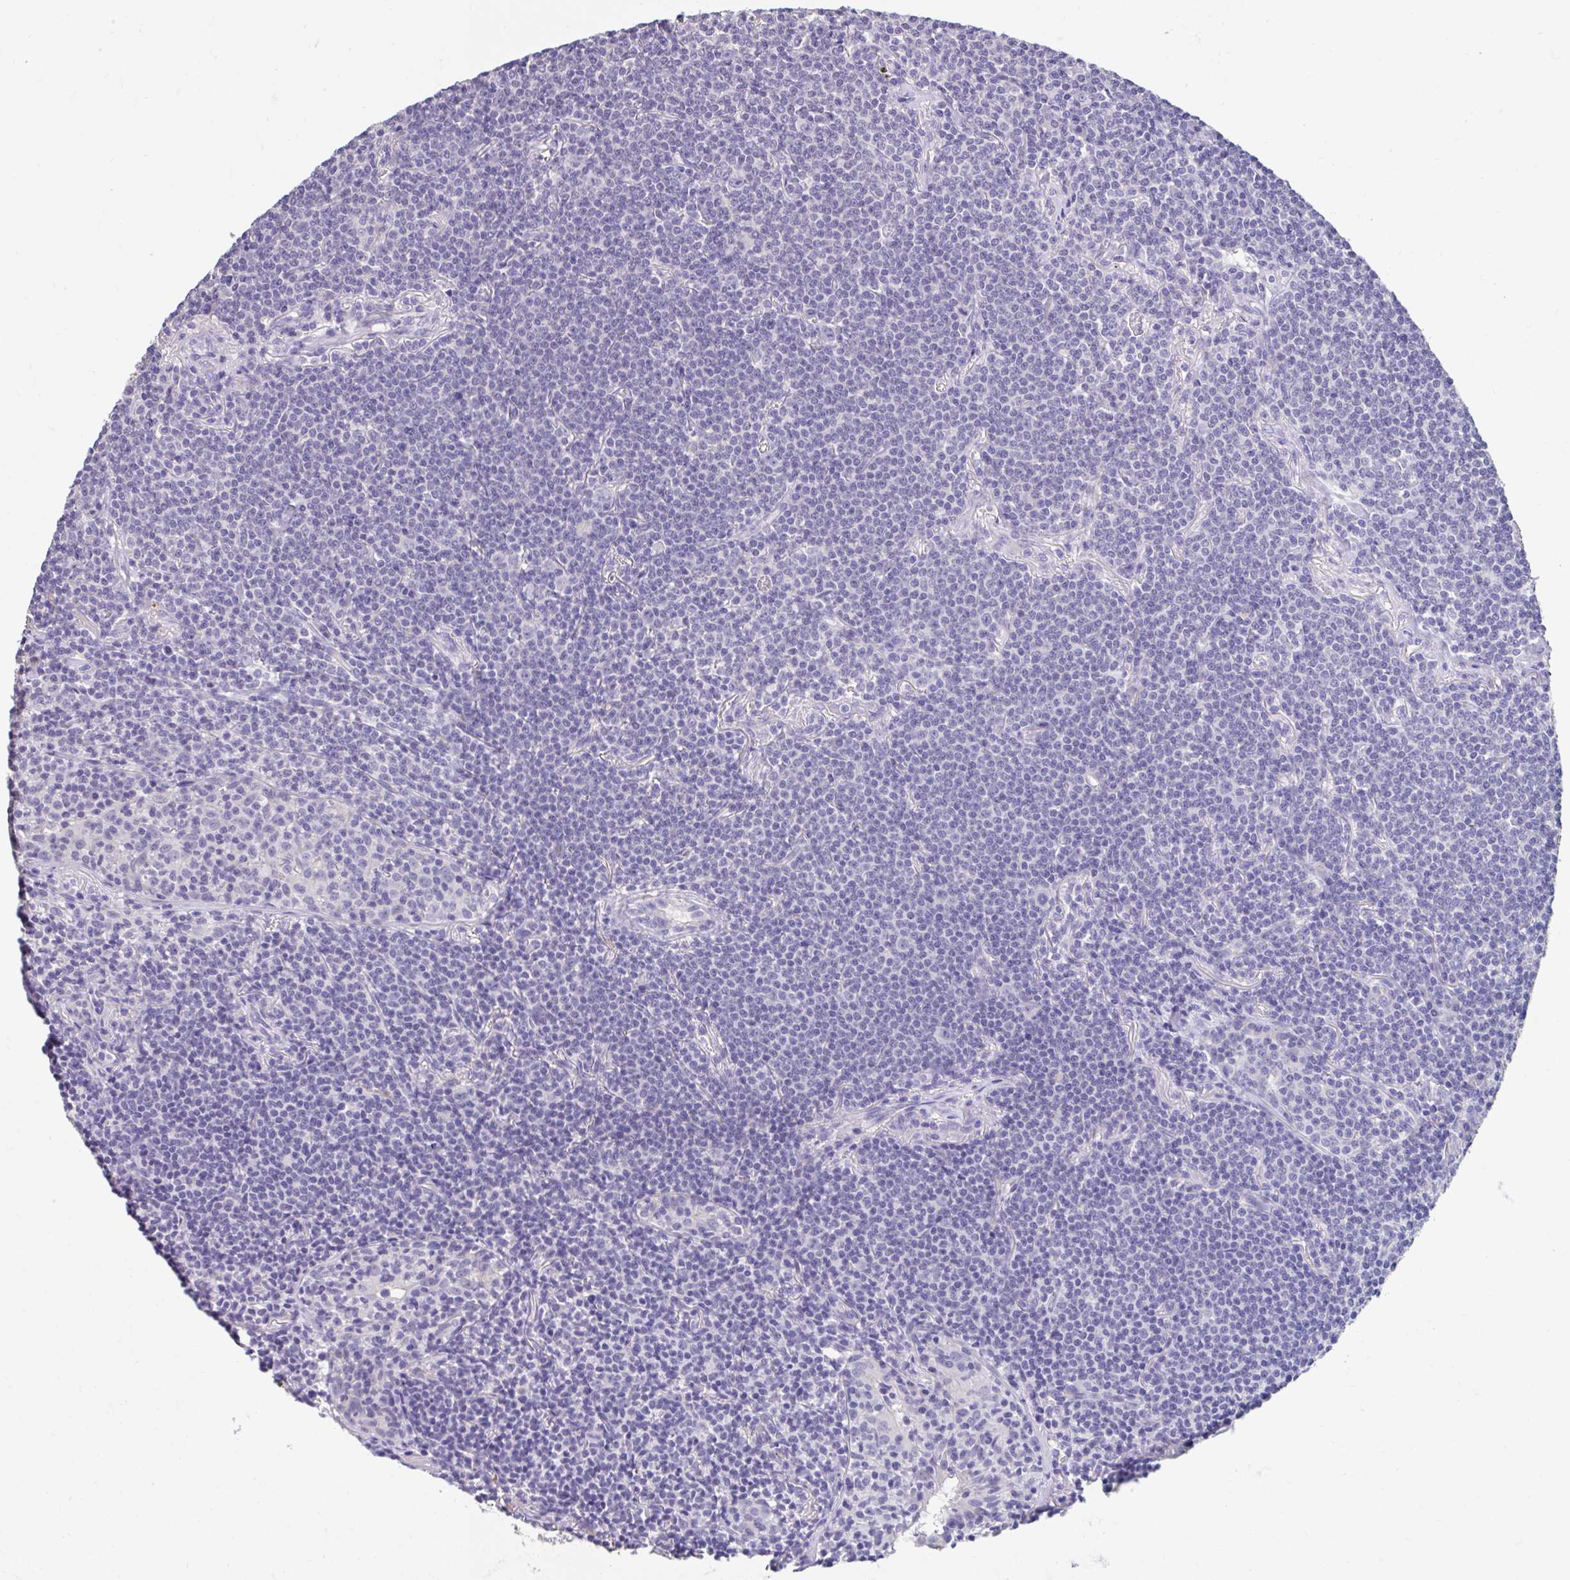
{"staining": {"intensity": "negative", "quantity": "none", "location": "none"}, "tissue": "lymphoma", "cell_type": "Tumor cells", "image_type": "cancer", "snomed": [{"axis": "morphology", "description": "Malignant lymphoma, non-Hodgkin's type, Low grade"}, {"axis": "topography", "description": "Lung"}], "caption": "DAB immunohistochemical staining of human lymphoma displays no significant staining in tumor cells. The staining is performed using DAB (3,3'-diaminobenzidine) brown chromogen with nuclei counter-stained in using hematoxylin.", "gene": "GPR162", "patient": {"sex": "female", "age": 71}}